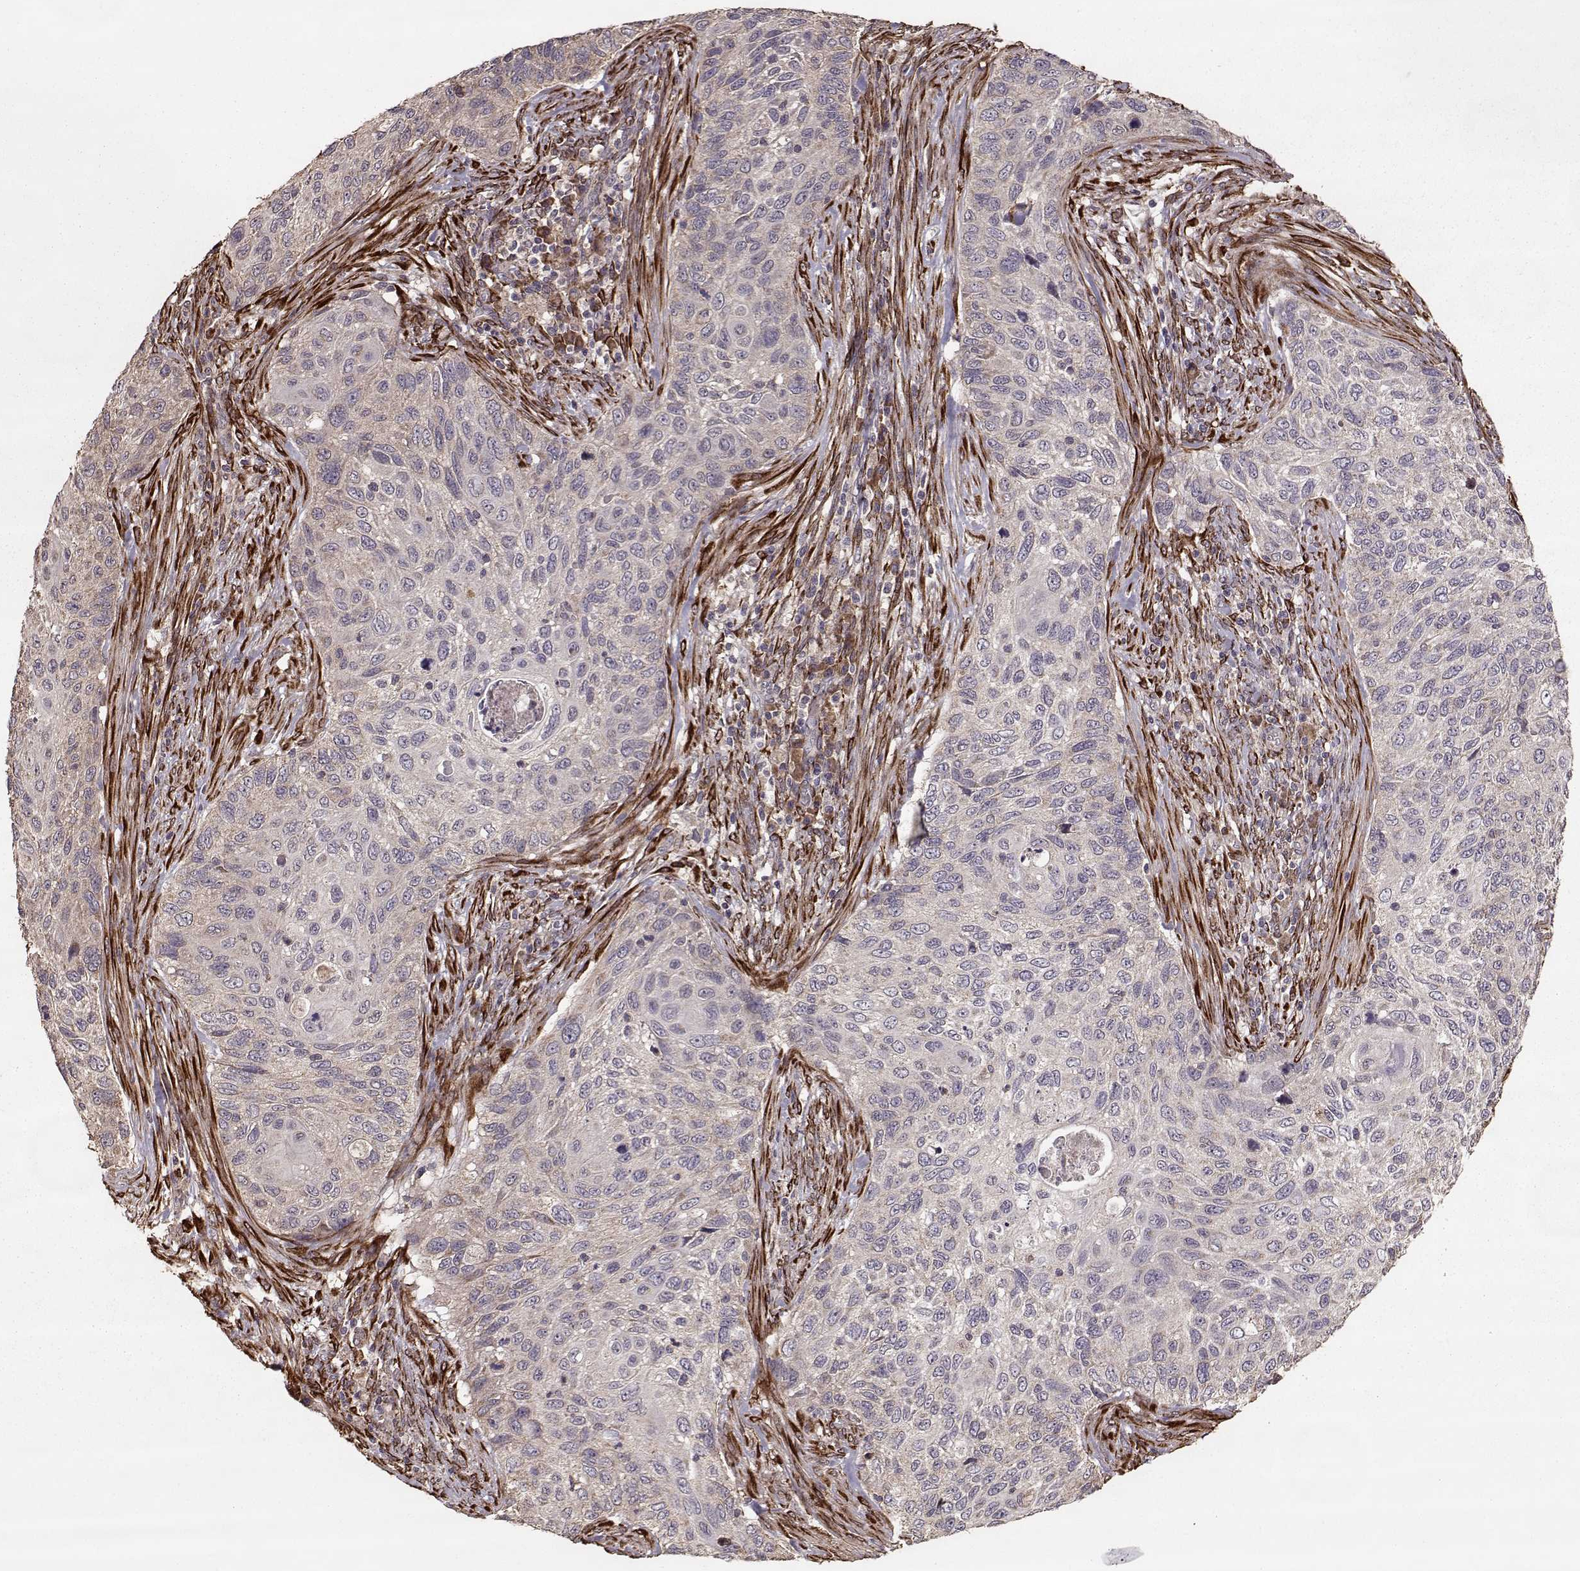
{"staining": {"intensity": "weak", "quantity": "<25%", "location": "cytoplasmic/membranous"}, "tissue": "cervical cancer", "cell_type": "Tumor cells", "image_type": "cancer", "snomed": [{"axis": "morphology", "description": "Squamous cell carcinoma, NOS"}, {"axis": "topography", "description": "Cervix"}], "caption": "Tumor cells are negative for brown protein staining in squamous cell carcinoma (cervical).", "gene": "IMMP1L", "patient": {"sex": "female", "age": 70}}